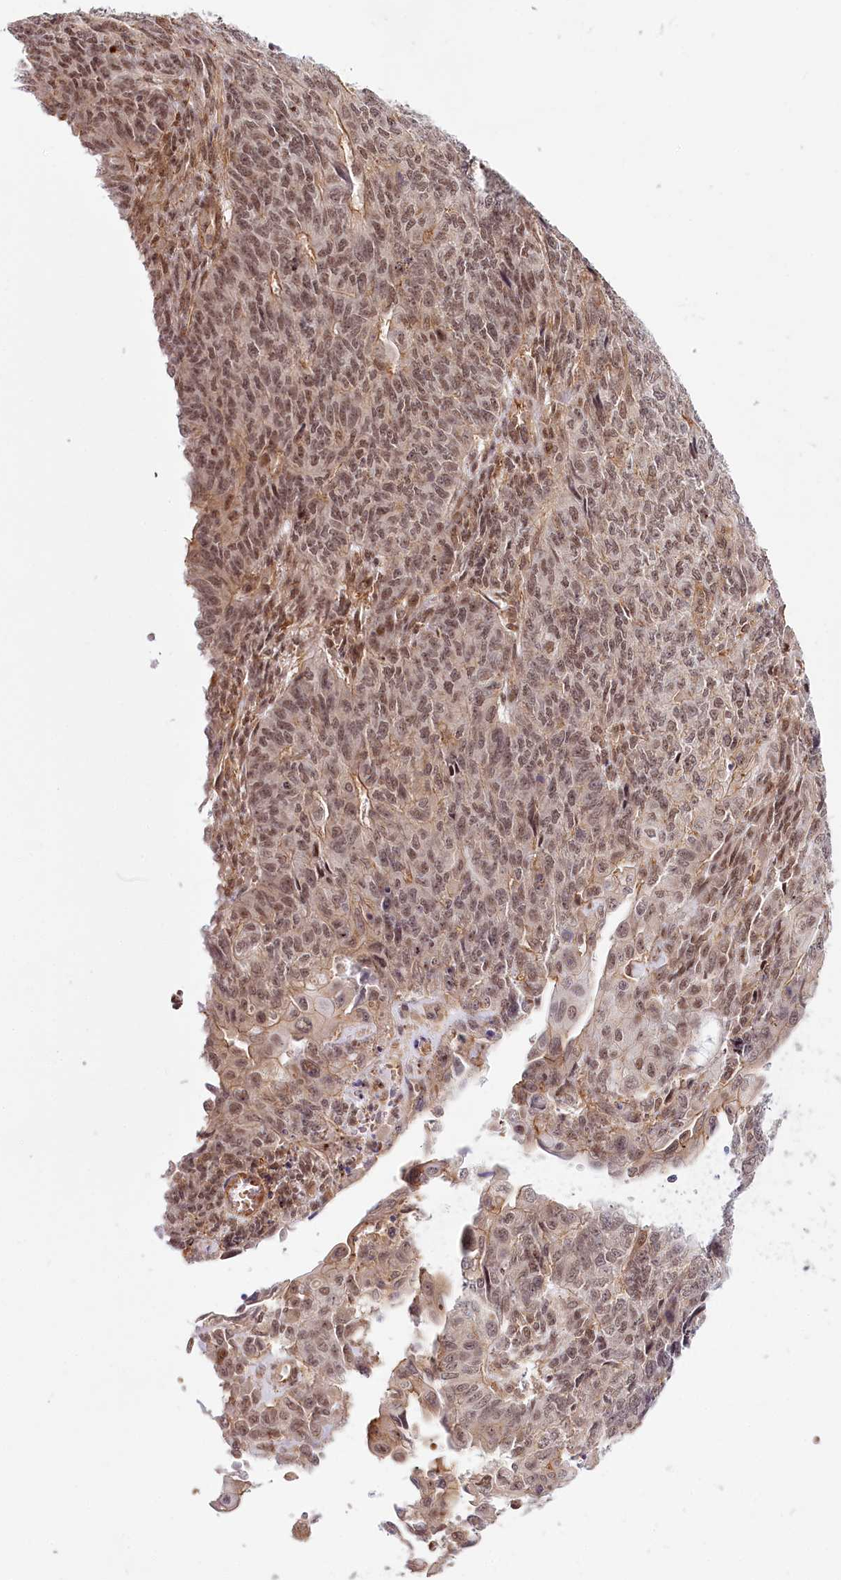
{"staining": {"intensity": "moderate", "quantity": ">75%", "location": "nuclear"}, "tissue": "endometrial cancer", "cell_type": "Tumor cells", "image_type": "cancer", "snomed": [{"axis": "morphology", "description": "Adenocarcinoma, NOS"}, {"axis": "topography", "description": "Endometrium"}], "caption": "IHC (DAB) staining of human endometrial adenocarcinoma demonstrates moderate nuclear protein staining in approximately >75% of tumor cells.", "gene": "TUBGCP2", "patient": {"sex": "female", "age": 32}}